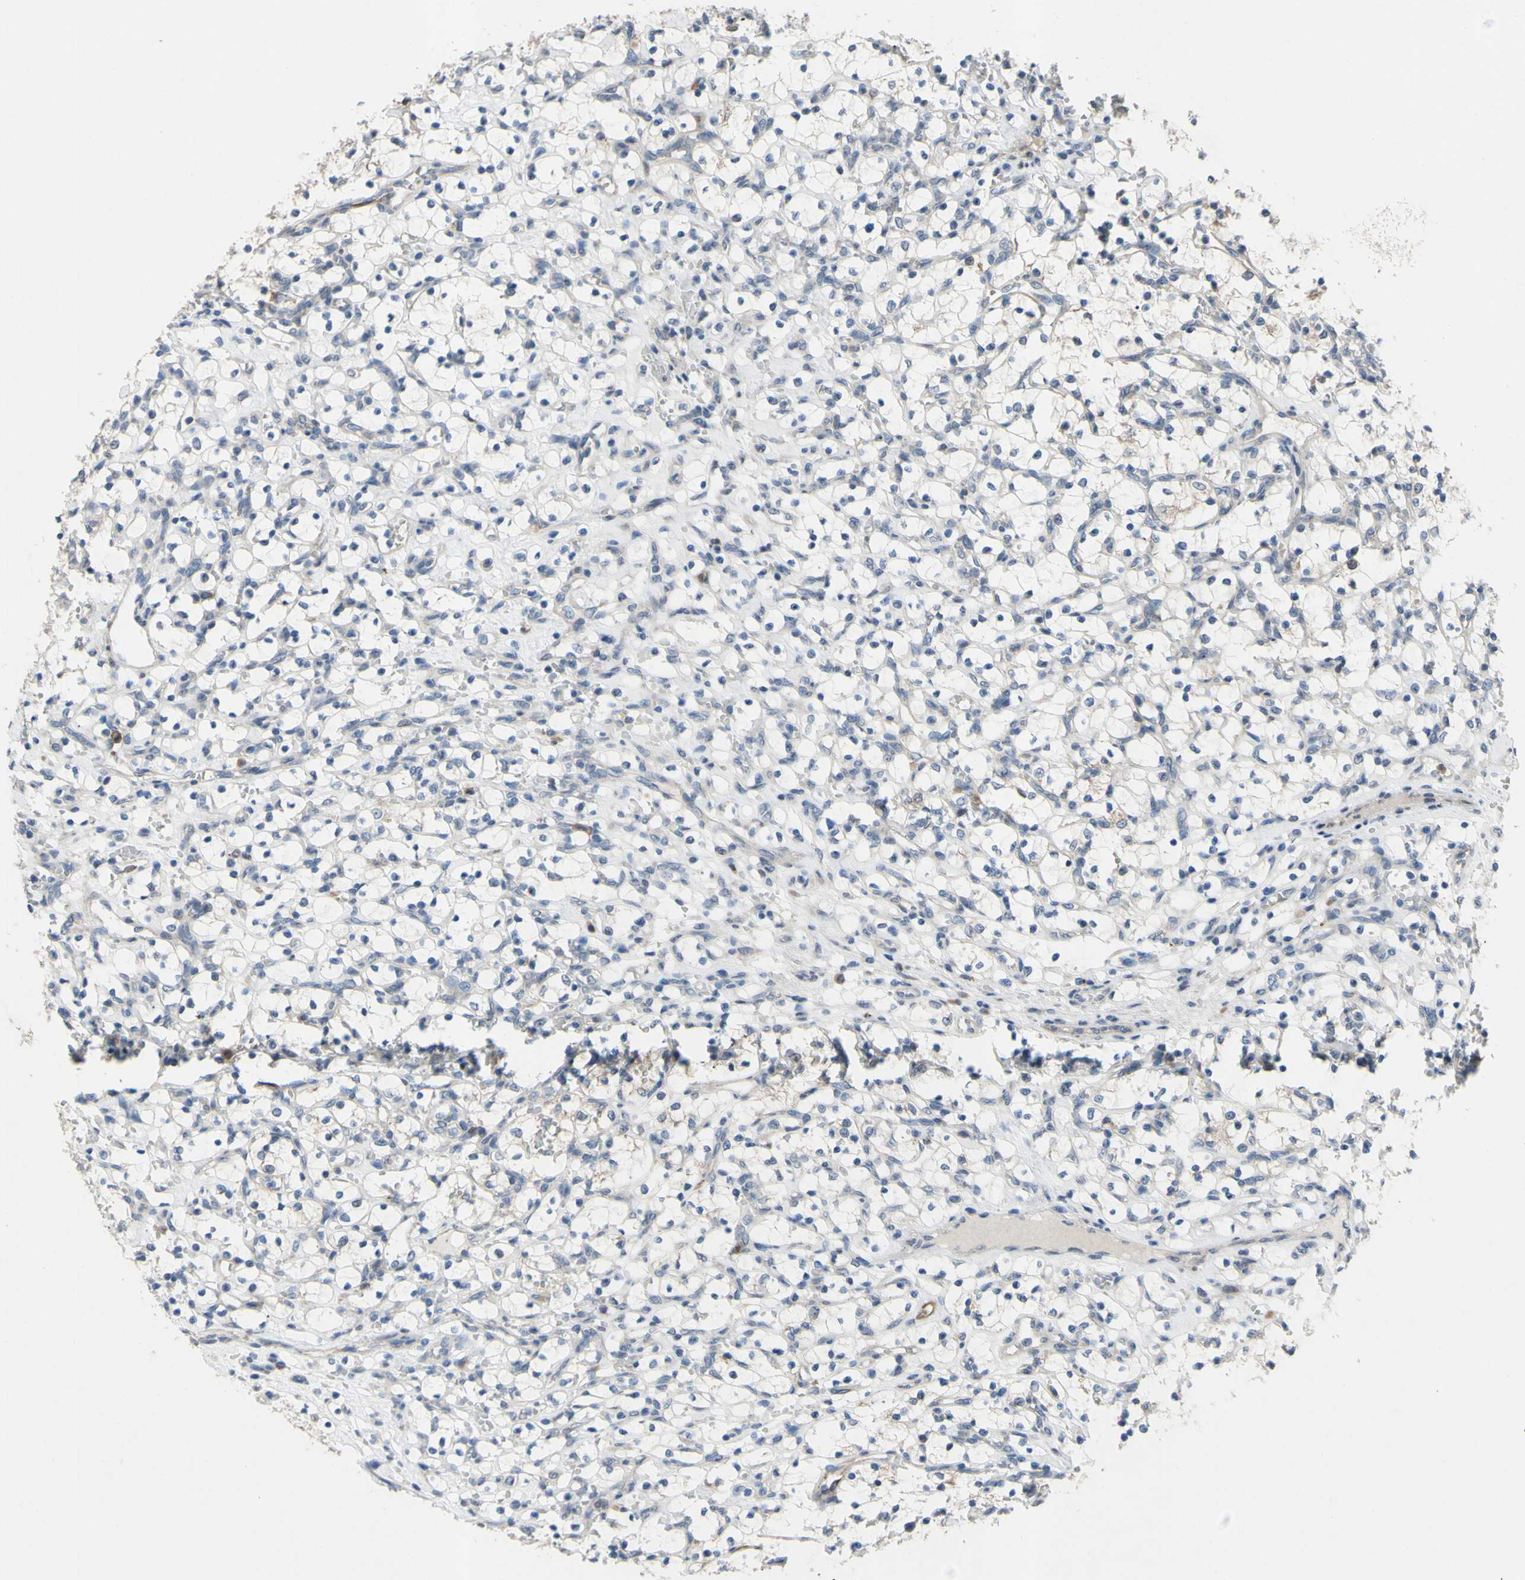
{"staining": {"intensity": "negative", "quantity": "none", "location": "none"}, "tissue": "renal cancer", "cell_type": "Tumor cells", "image_type": "cancer", "snomed": [{"axis": "morphology", "description": "Adenocarcinoma, NOS"}, {"axis": "topography", "description": "Kidney"}], "caption": "The histopathology image exhibits no significant expression in tumor cells of renal cancer.", "gene": "GRAMD2B", "patient": {"sex": "female", "age": 69}}